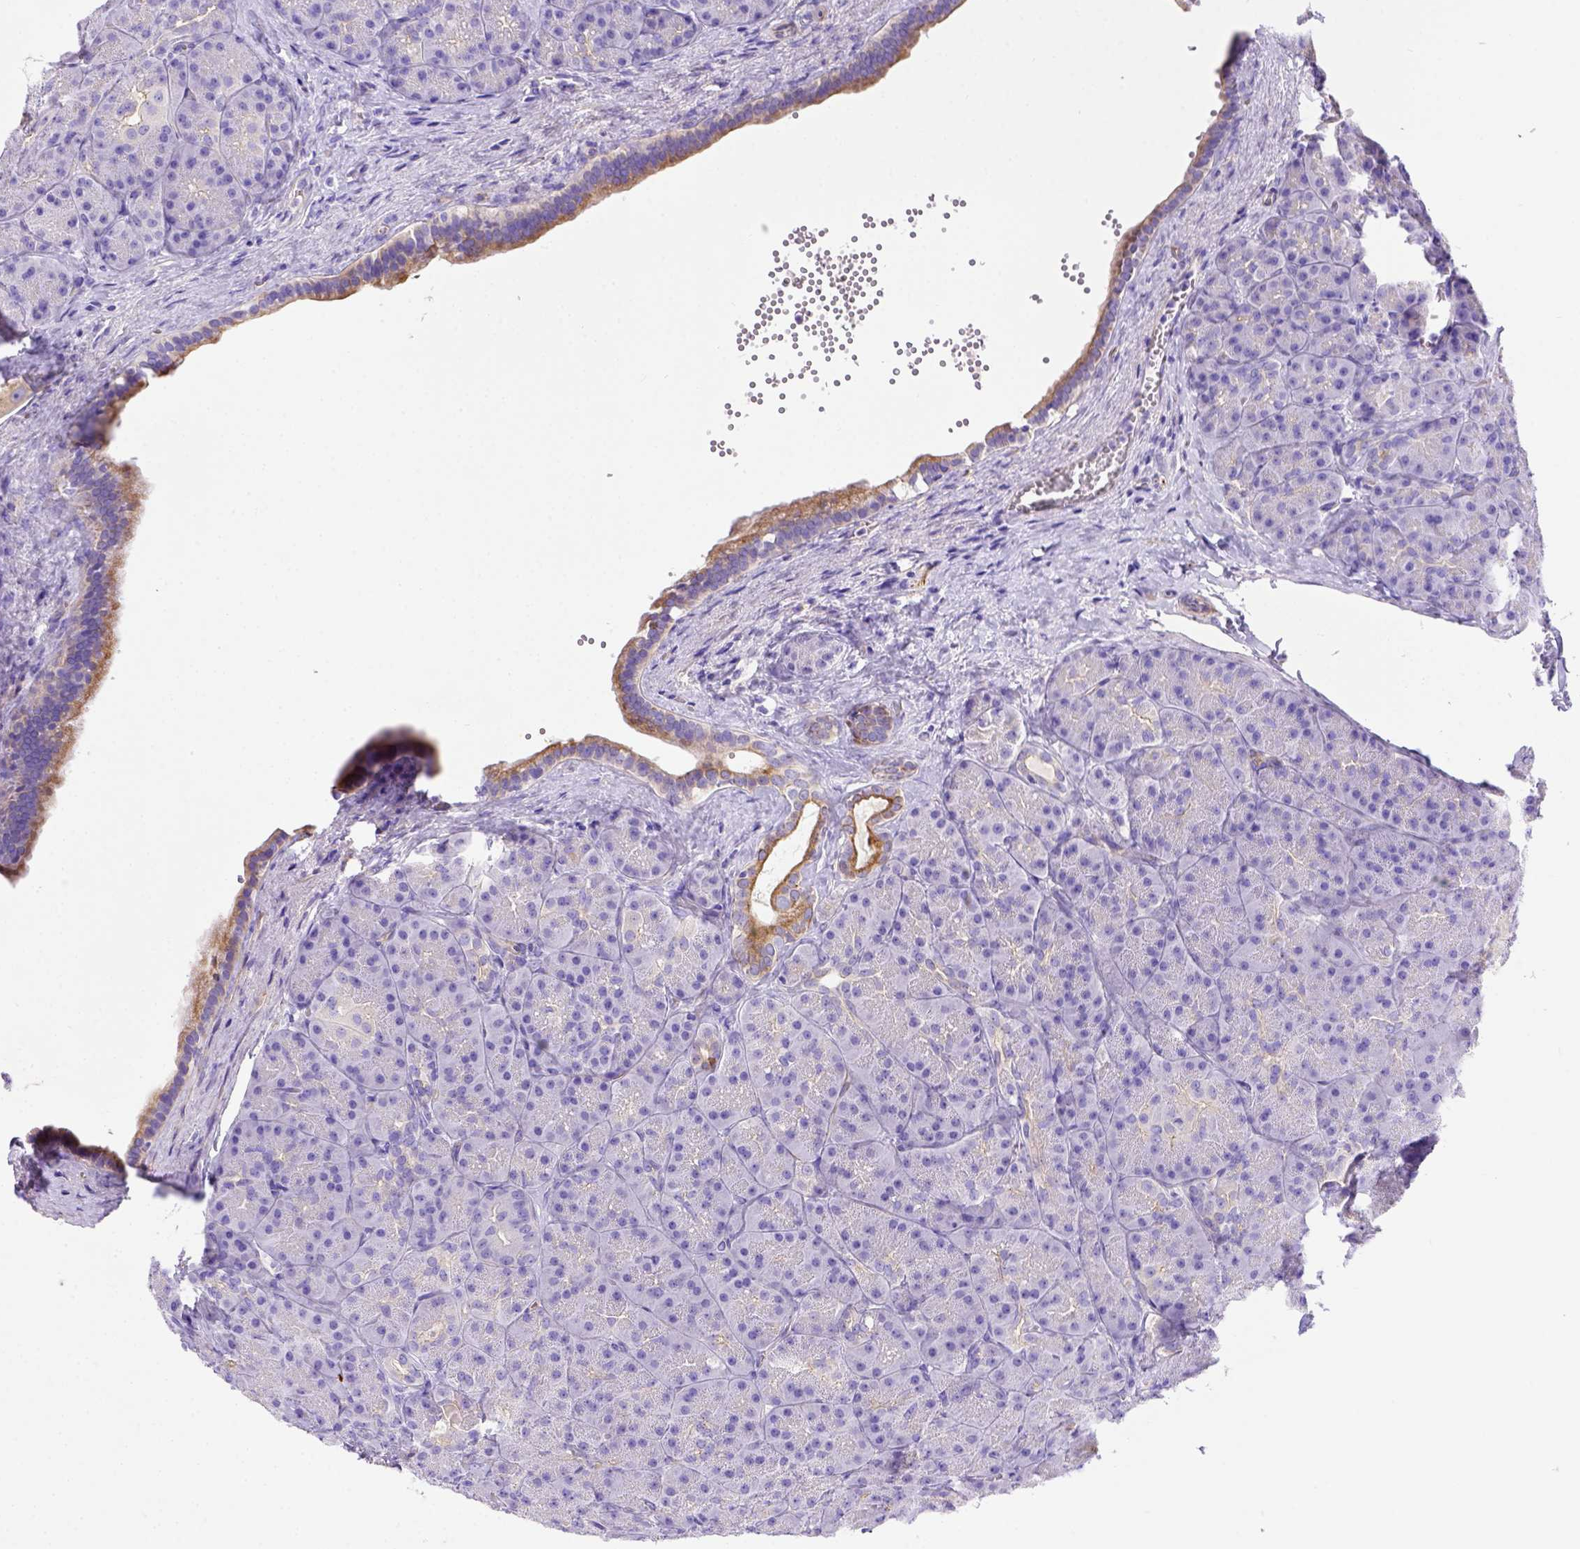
{"staining": {"intensity": "moderate", "quantity": "<25%", "location": "cytoplasmic/membranous"}, "tissue": "pancreas", "cell_type": "Exocrine glandular cells", "image_type": "normal", "snomed": [{"axis": "morphology", "description": "Normal tissue, NOS"}, {"axis": "topography", "description": "Pancreas"}], "caption": "Normal pancreas demonstrates moderate cytoplasmic/membranous expression in approximately <25% of exocrine glandular cells The staining was performed using DAB, with brown indicating positive protein expression. Nuclei are stained blue with hematoxylin..", "gene": "LRRC18", "patient": {"sex": "male", "age": 57}}